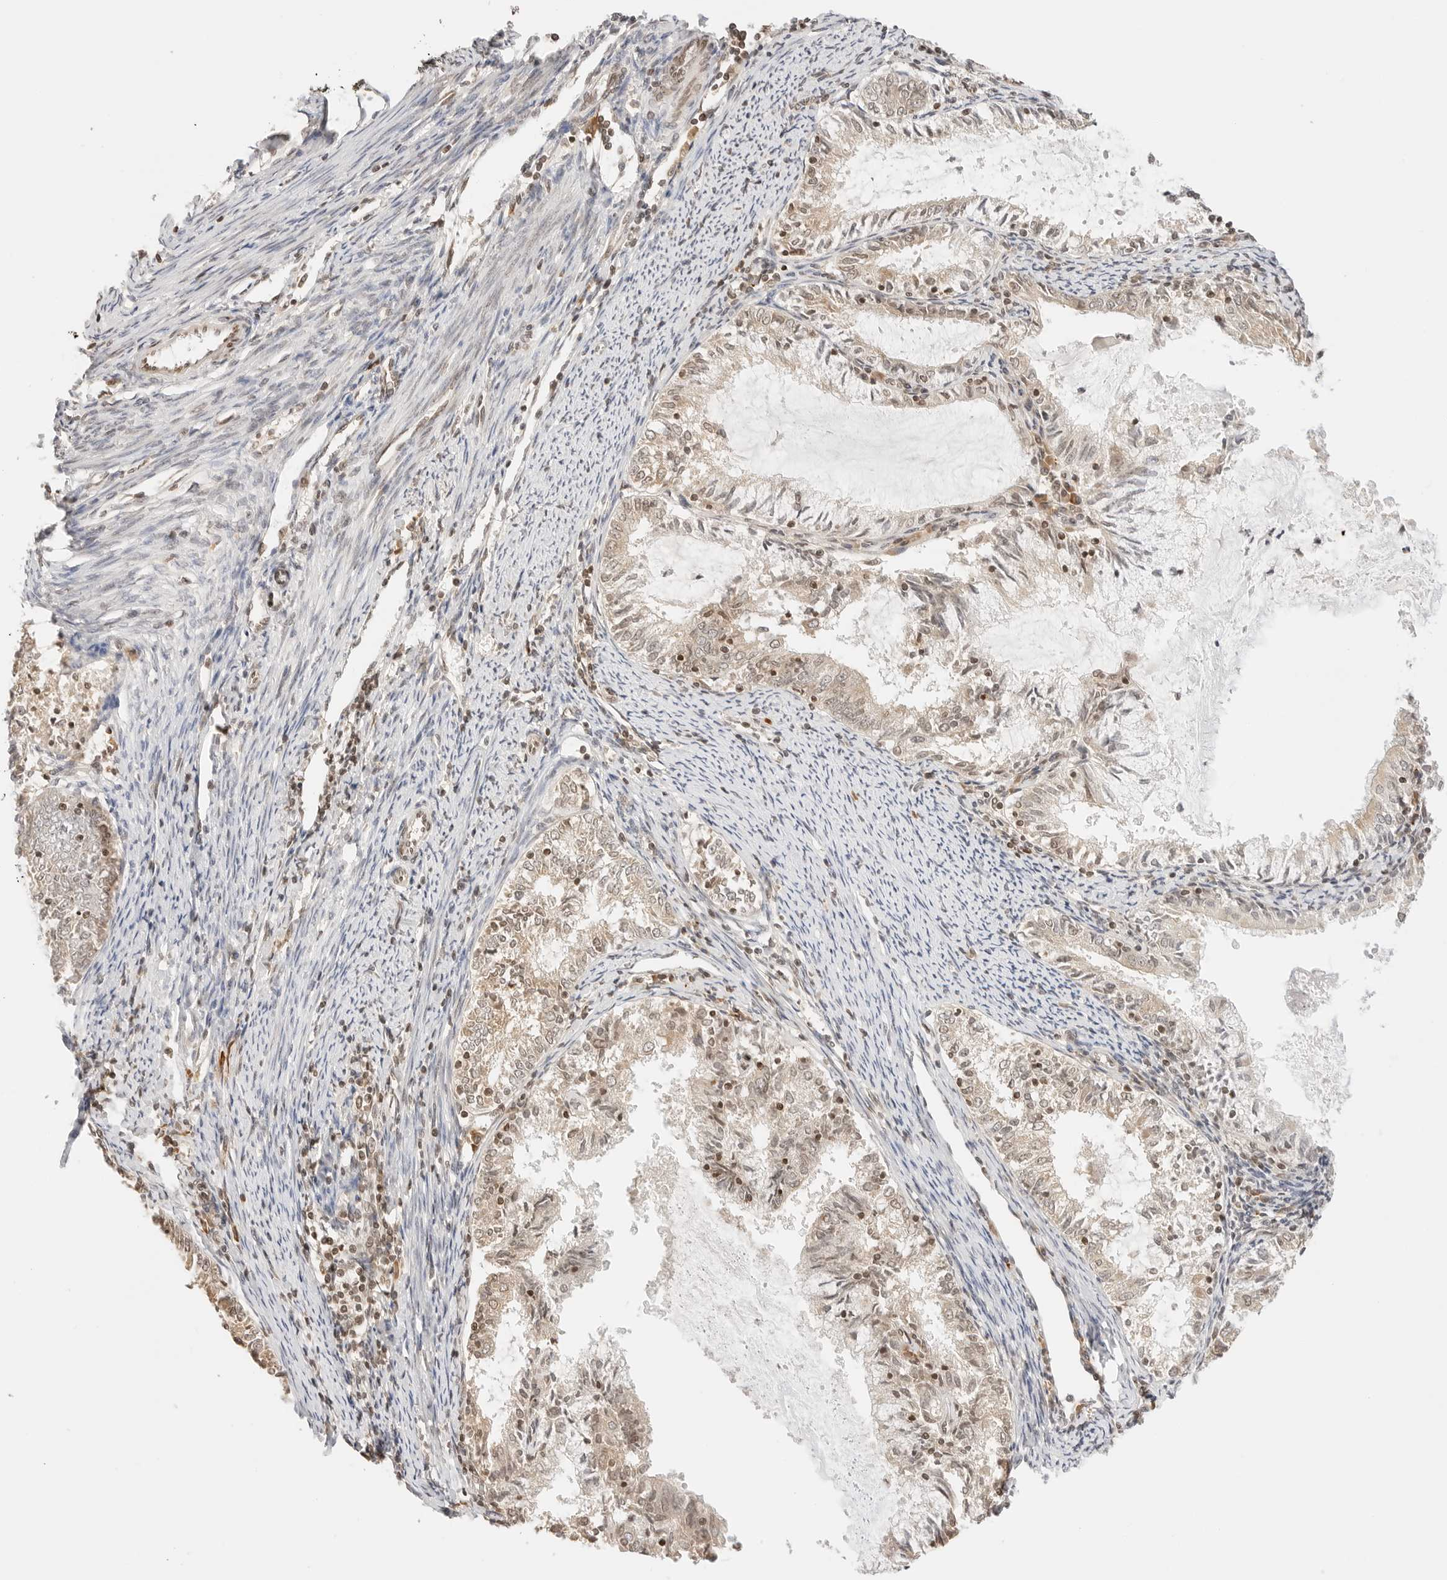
{"staining": {"intensity": "weak", "quantity": ">75%", "location": "cytoplasmic/membranous,nuclear"}, "tissue": "endometrial cancer", "cell_type": "Tumor cells", "image_type": "cancer", "snomed": [{"axis": "morphology", "description": "Adenocarcinoma, NOS"}, {"axis": "topography", "description": "Endometrium"}], "caption": "The immunohistochemical stain highlights weak cytoplasmic/membranous and nuclear expression in tumor cells of endometrial cancer tissue.", "gene": "POLH", "patient": {"sex": "female", "age": 57}}